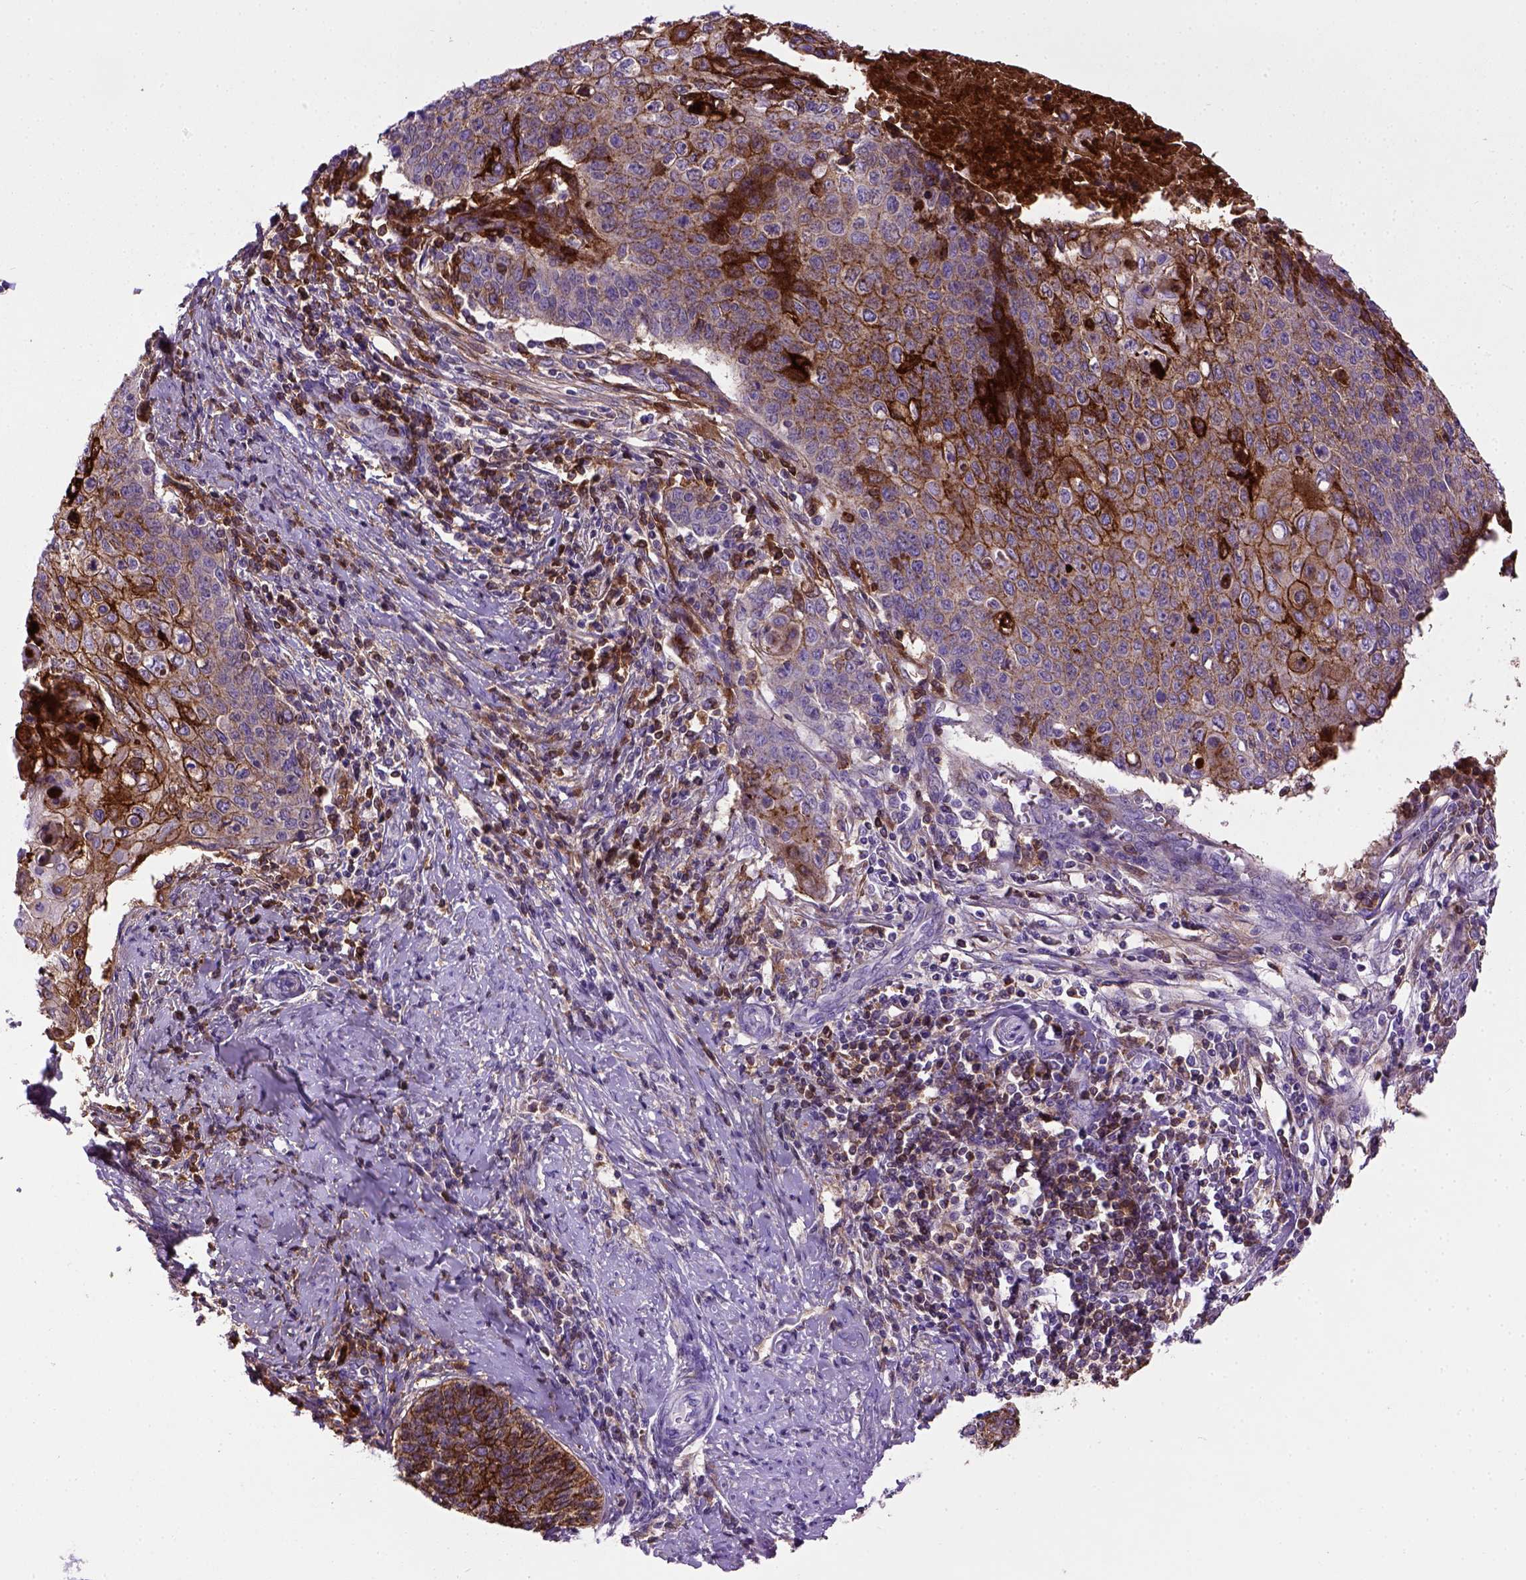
{"staining": {"intensity": "strong", "quantity": ">75%", "location": "cytoplasmic/membranous"}, "tissue": "cervical cancer", "cell_type": "Tumor cells", "image_type": "cancer", "snomed": [{"axis": "morphology", "description": "Squamous cell carcinoma, NOS"}, {"axis": "topography", "description": "Cervix"}], "caption": "The micrograph shows a brown stain indicating the presence of a protein in the cytoplasmic/membranous of tumor cells in squamous cell carcinoma (cervical).", "gene": "CDH1", "patient": {"sex": "female", "age": 39}}